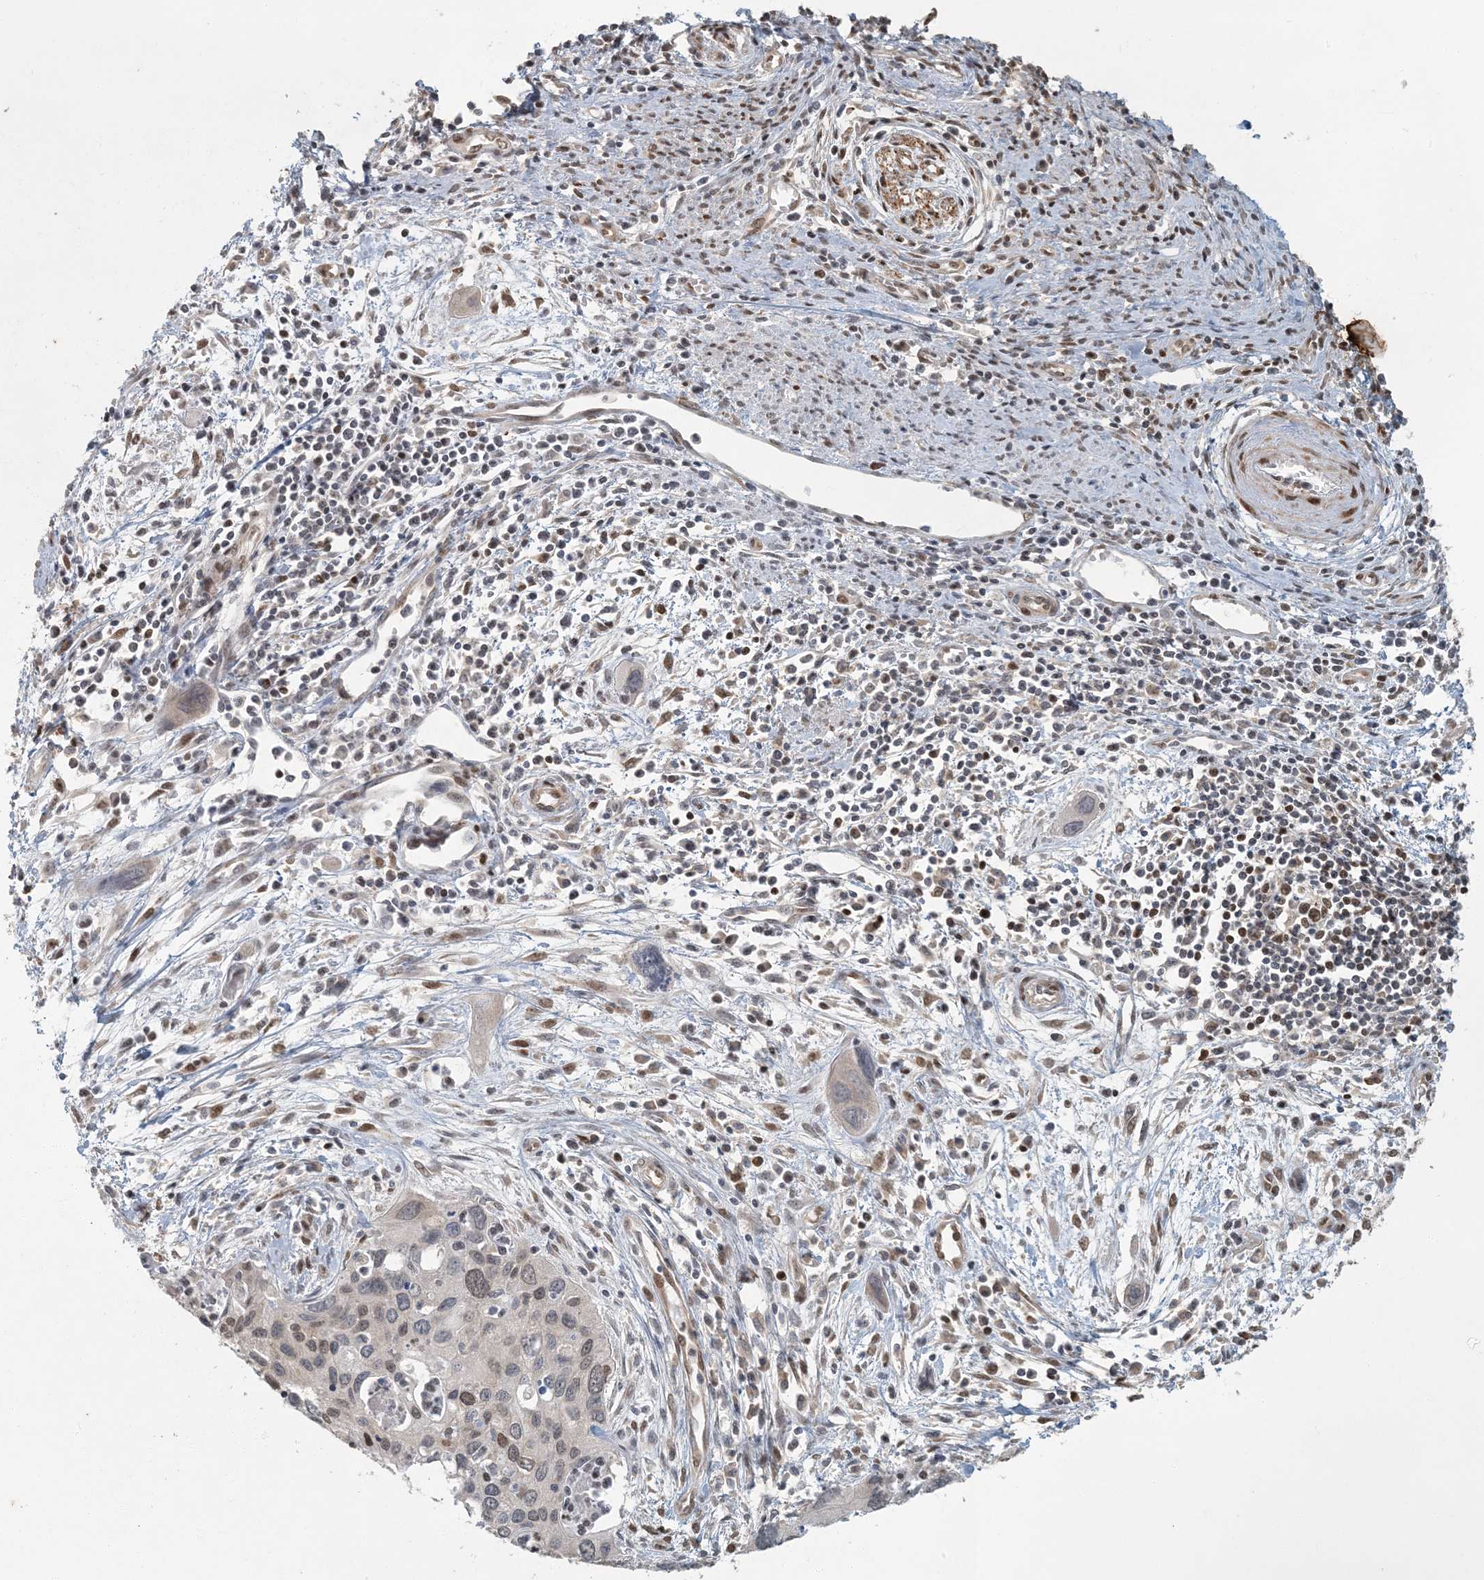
{"staining": {"intensity": "weak", "quantity": "25%-75%", "location": "nuclear"}, "tissue": "cervical cancer", "cell_type": "Tumor cells", "image_type": "cancer", "snomed": [{"axis": "morphology", "description": "Squamous cell carcinoma, NOS"}, {"axis": "topography", "description": "Cervix"}], "caption": "Immunohistochemistry (IHC) photomicrograph of cervical cancer stained for a protein (brown), which displays low levels of weak nuclear positivity in about 25%-75% of tumor cells.", "gene": "AK9", "patient": {"sex": "female", "age": 55}}